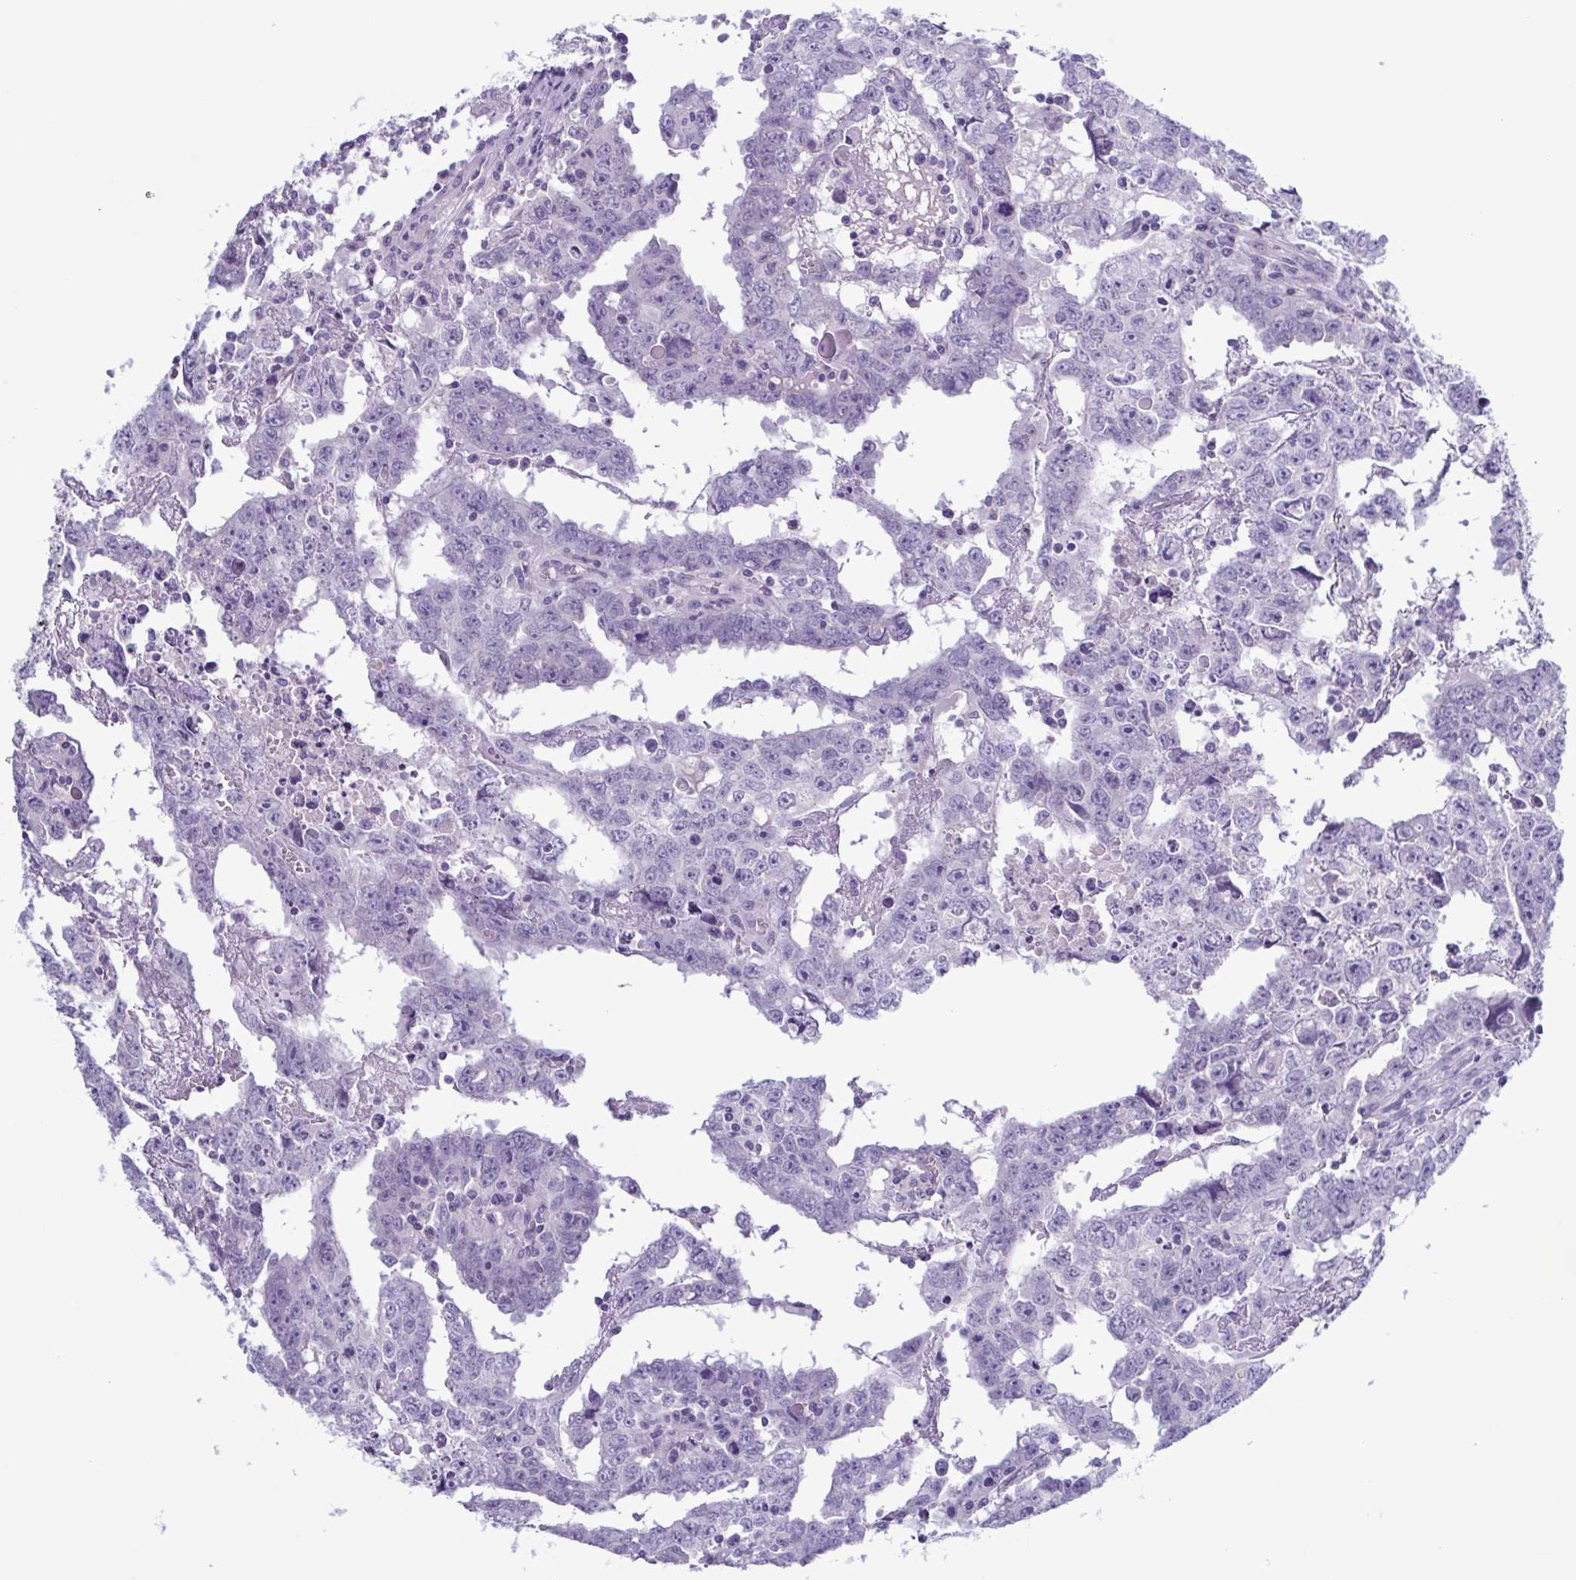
{"staining": {"intensity": "negative", "quantity": "none", "location": "none"}, "tissue": "testis cancer", "cell_type": "Tumor cells", "image_type": "cancer", "snomed": [{"axis": "morphology", "description": "Carcinoma, Embryonal, NOS"}, {"axis": "topography", "description": "Testis"}], "caption": "Tumor cells are negative for protein expression in human testis cancer (embryonal carcinoma).", "gene": "INAFM1", "patient": {"sex": "male", "age": 22}}